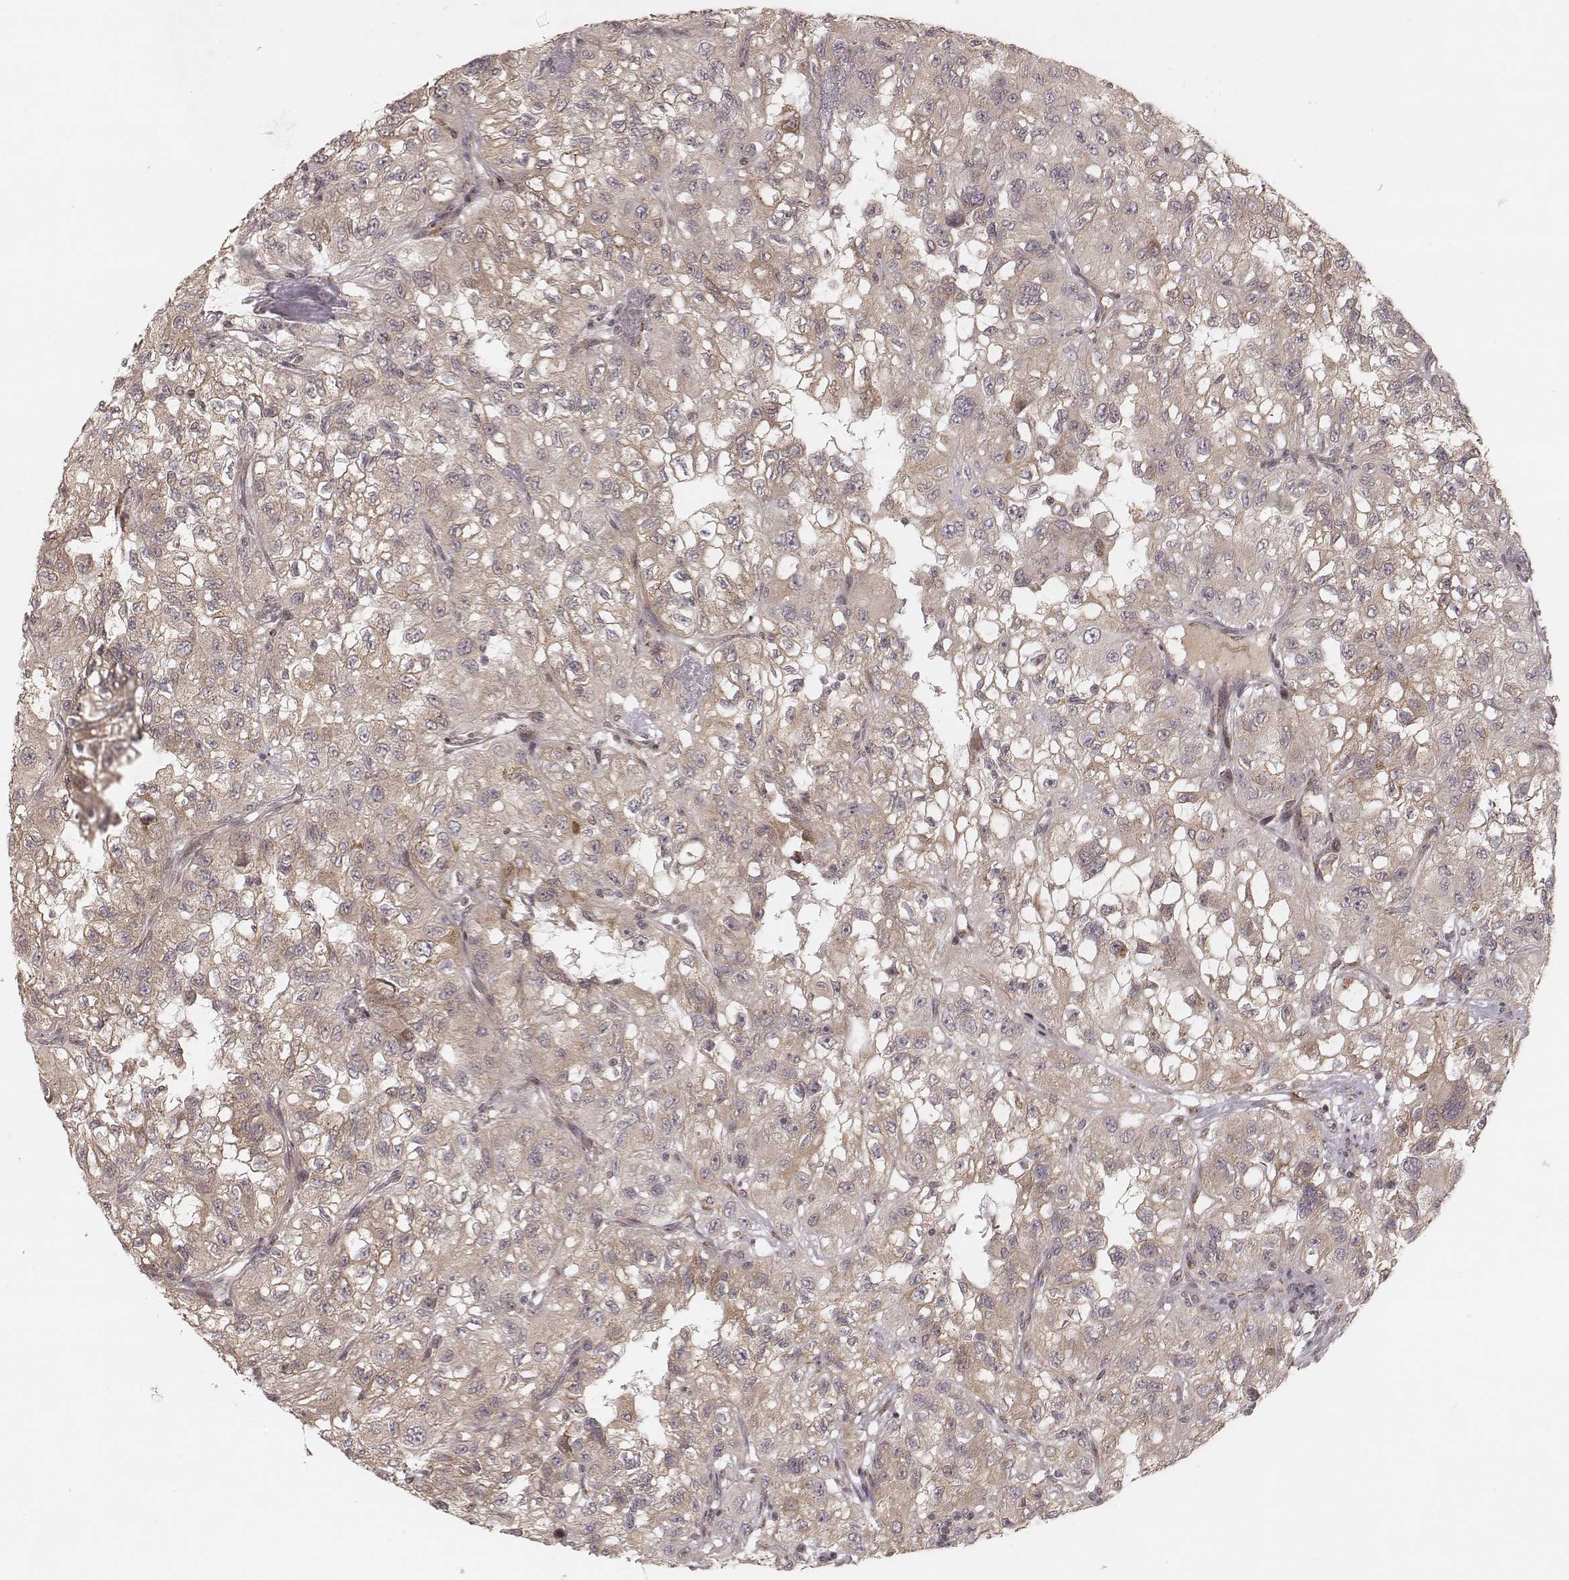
{"staining": {"intensity": "weak", "quantity": ">75%", "location": "cytoplasmic/membranous"}, "tissue": "renal cancer", "cell_type": "Tumor cells", "image_type": "cancer", "snomed": [{"axis": "morphology", "description": "Adenocarcinoma, NOS"}, {"axis": "topography", "description": "Kidney"}], "caption": "Immunohistochemical staining of renal cancer reveals low levels of weak cytoplasmic/membranous protein expression in about >75% of tumor cells.", "gene": "MYO19", "patient": {"sex": "male", "age": 64}}